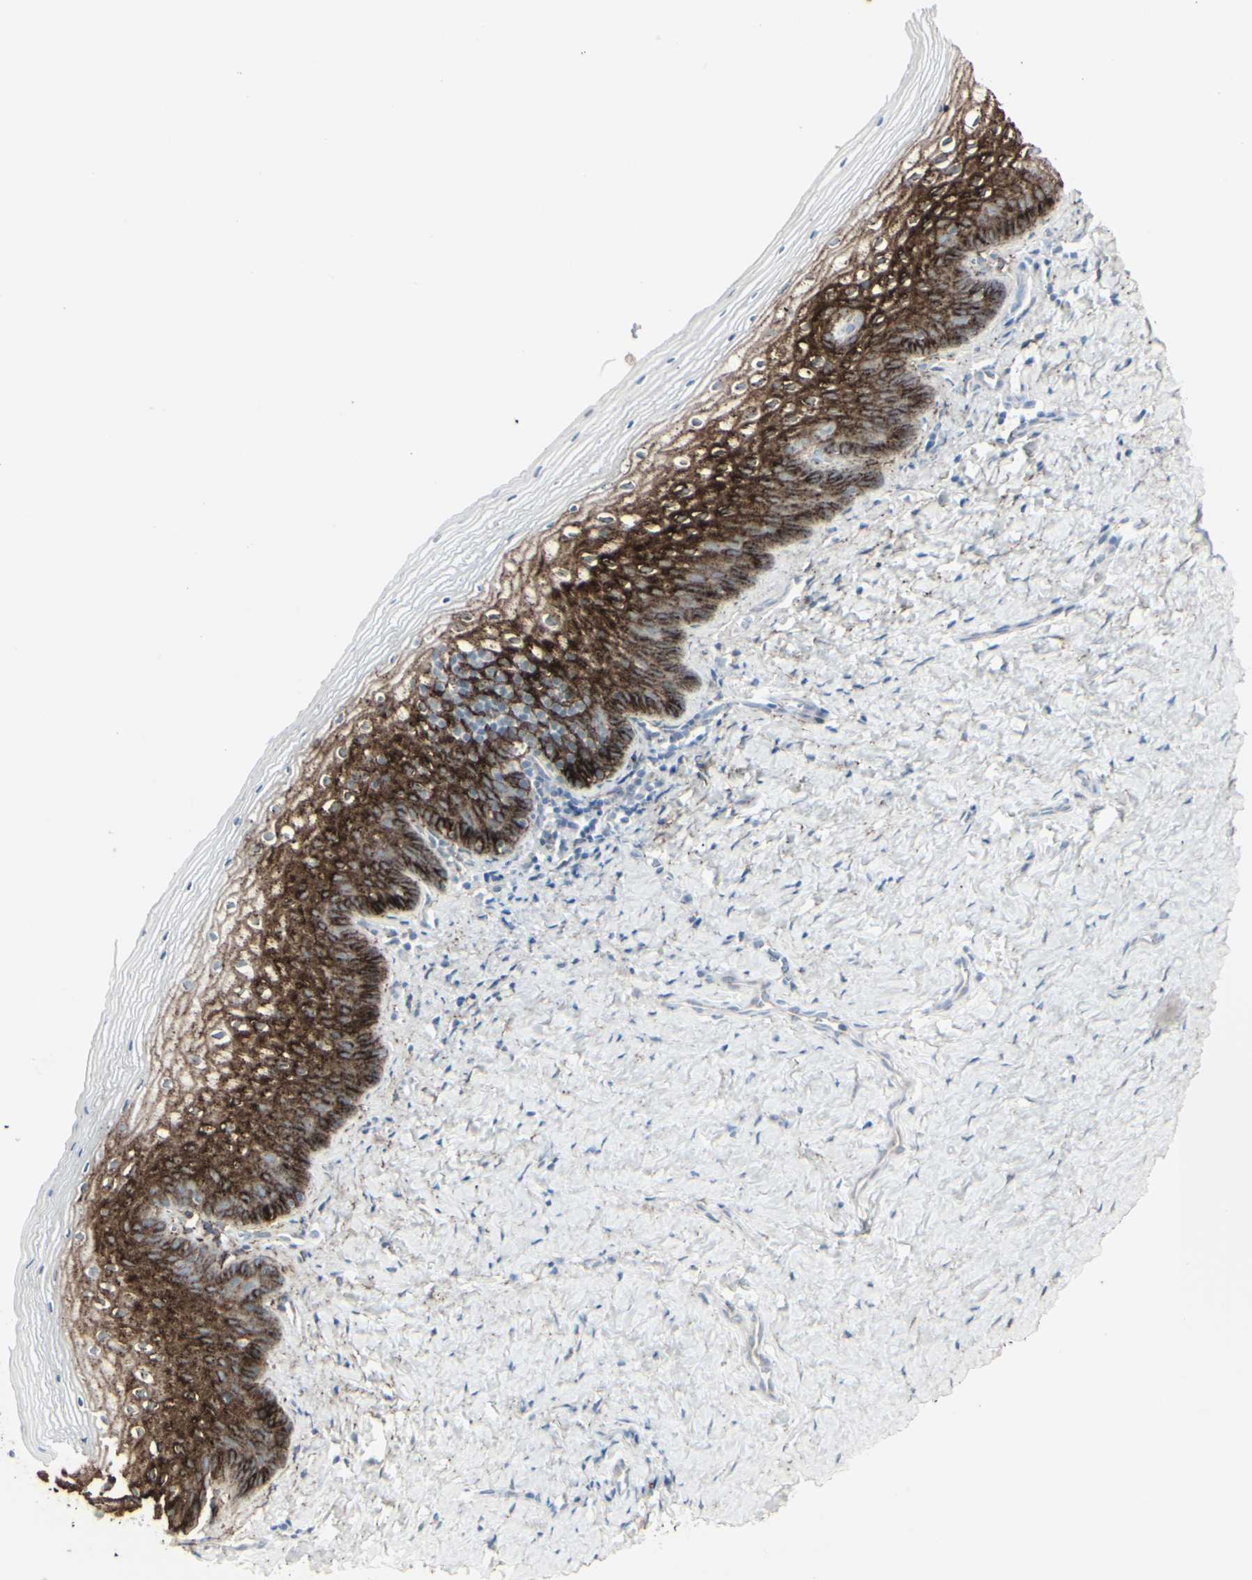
{"staining": {"intensity": "strong", "quantity": "25%-75%", "location": "cytoplasmic/membranous"}, "tissue": "vagina", "cell_type": "Squamous epithelial cells", "image_type": "normal", "snomed": [{"axis": "morphology", "description": "Normal tissue, NOS"}, {"axis": "topography", "description": "Vagina"}], "caption": "Vagina stained for a protein (brown) demonstrates strong cytoplasmic/membranous positive staining in approximately 25%-75% of squamous epithelial cells.", "gene": "GJA1", "patient": {"sex": "female", "age": 46}}